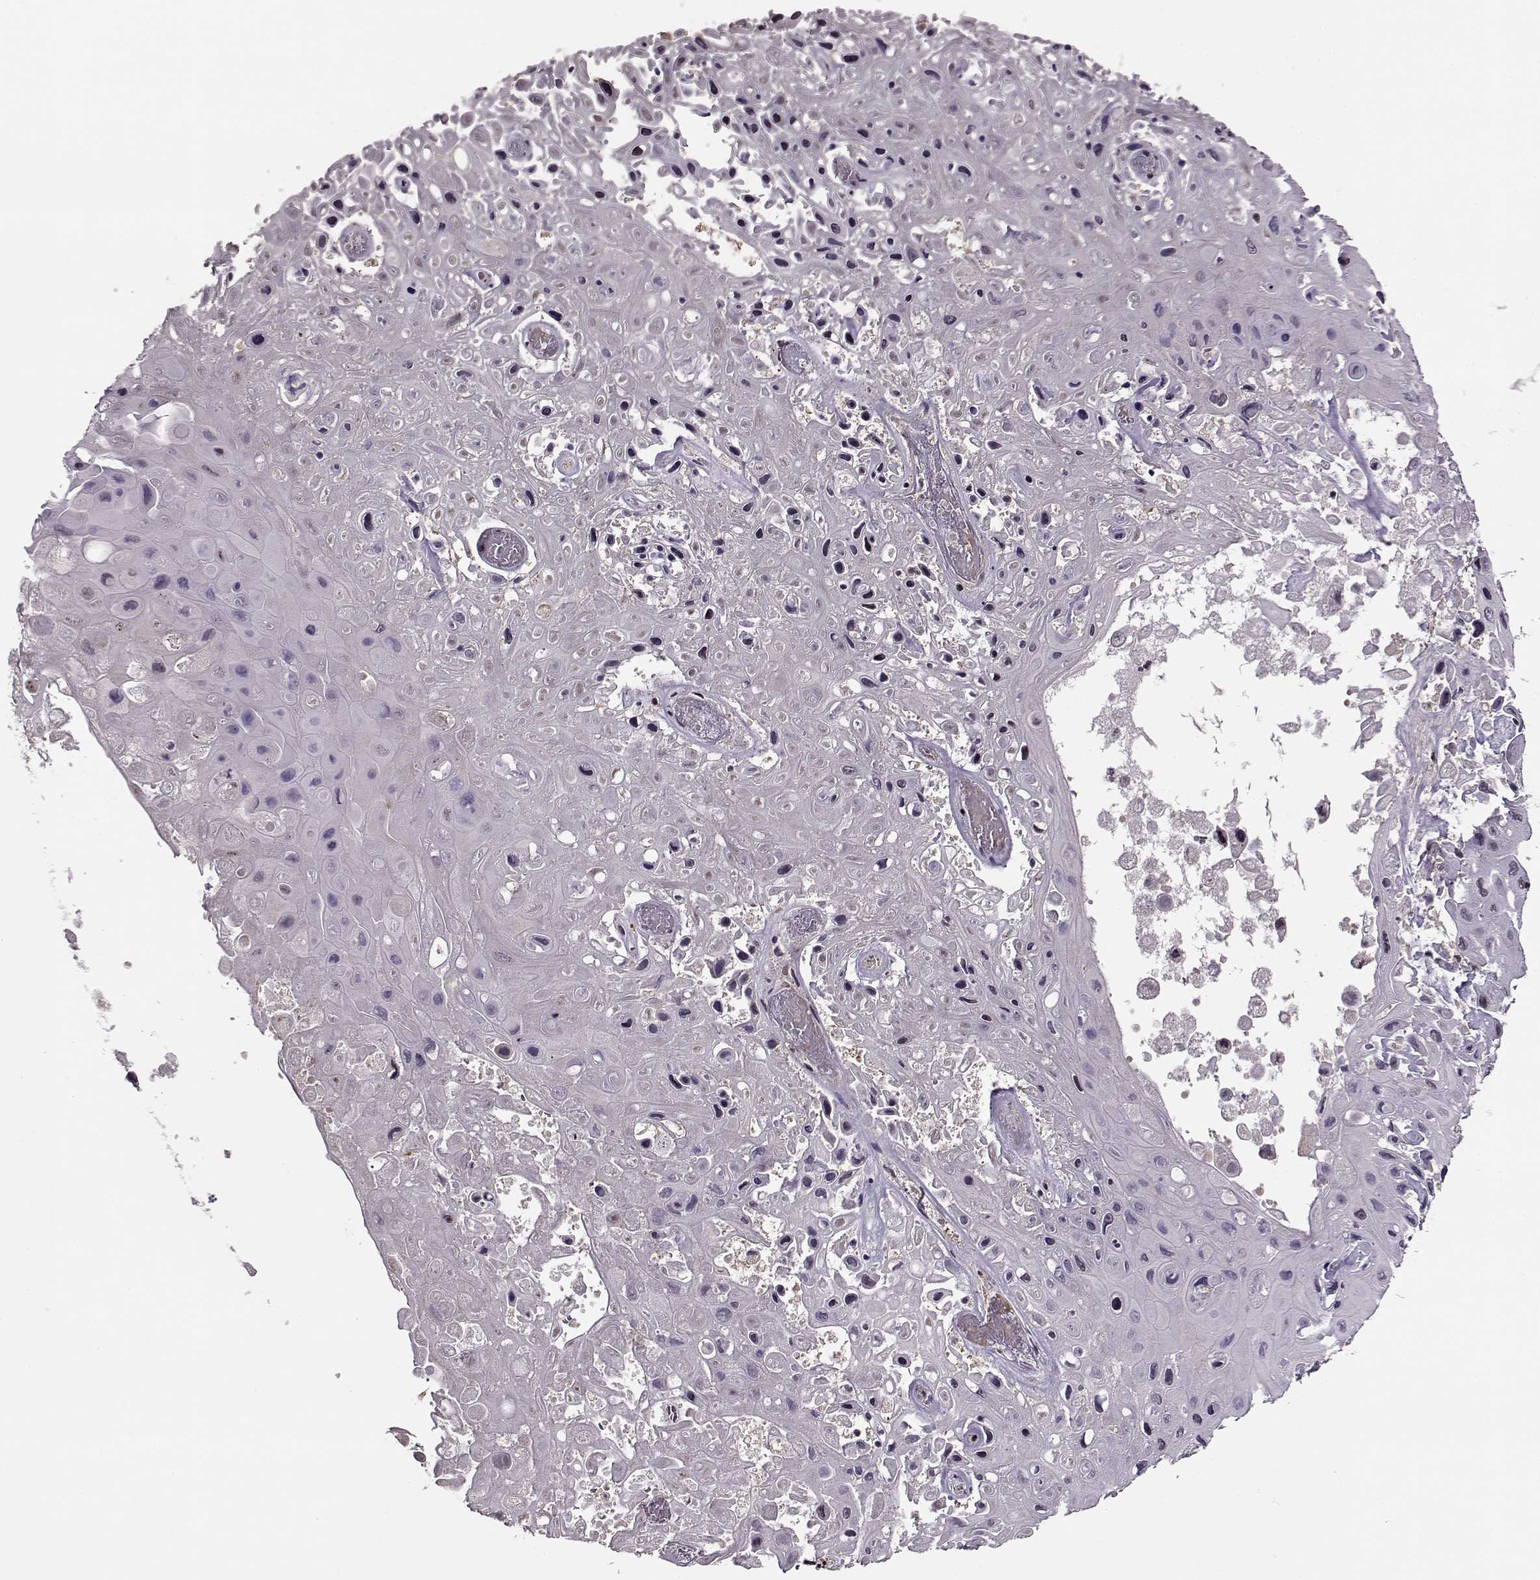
{"staining": {"intensity": "weak", "quantity": "25%-75%", "location": "nuclear"}, "tissue": "skin cancer", "cell_type": "Tumor cells", "image_type": "cancer", "snomed": [{"axis": "morphology", "description": "Squamous cell carcinoma, NOS"}, {"axis": "topography", "description": "Skin"}], "caption": "Weak nuclear positivity is seen in approximately 25%-75% of tumor cells in skin cancer (squamous cell carcinoma).", "gene": "FTO", "patient": {"sex": "male", "age": 82}}